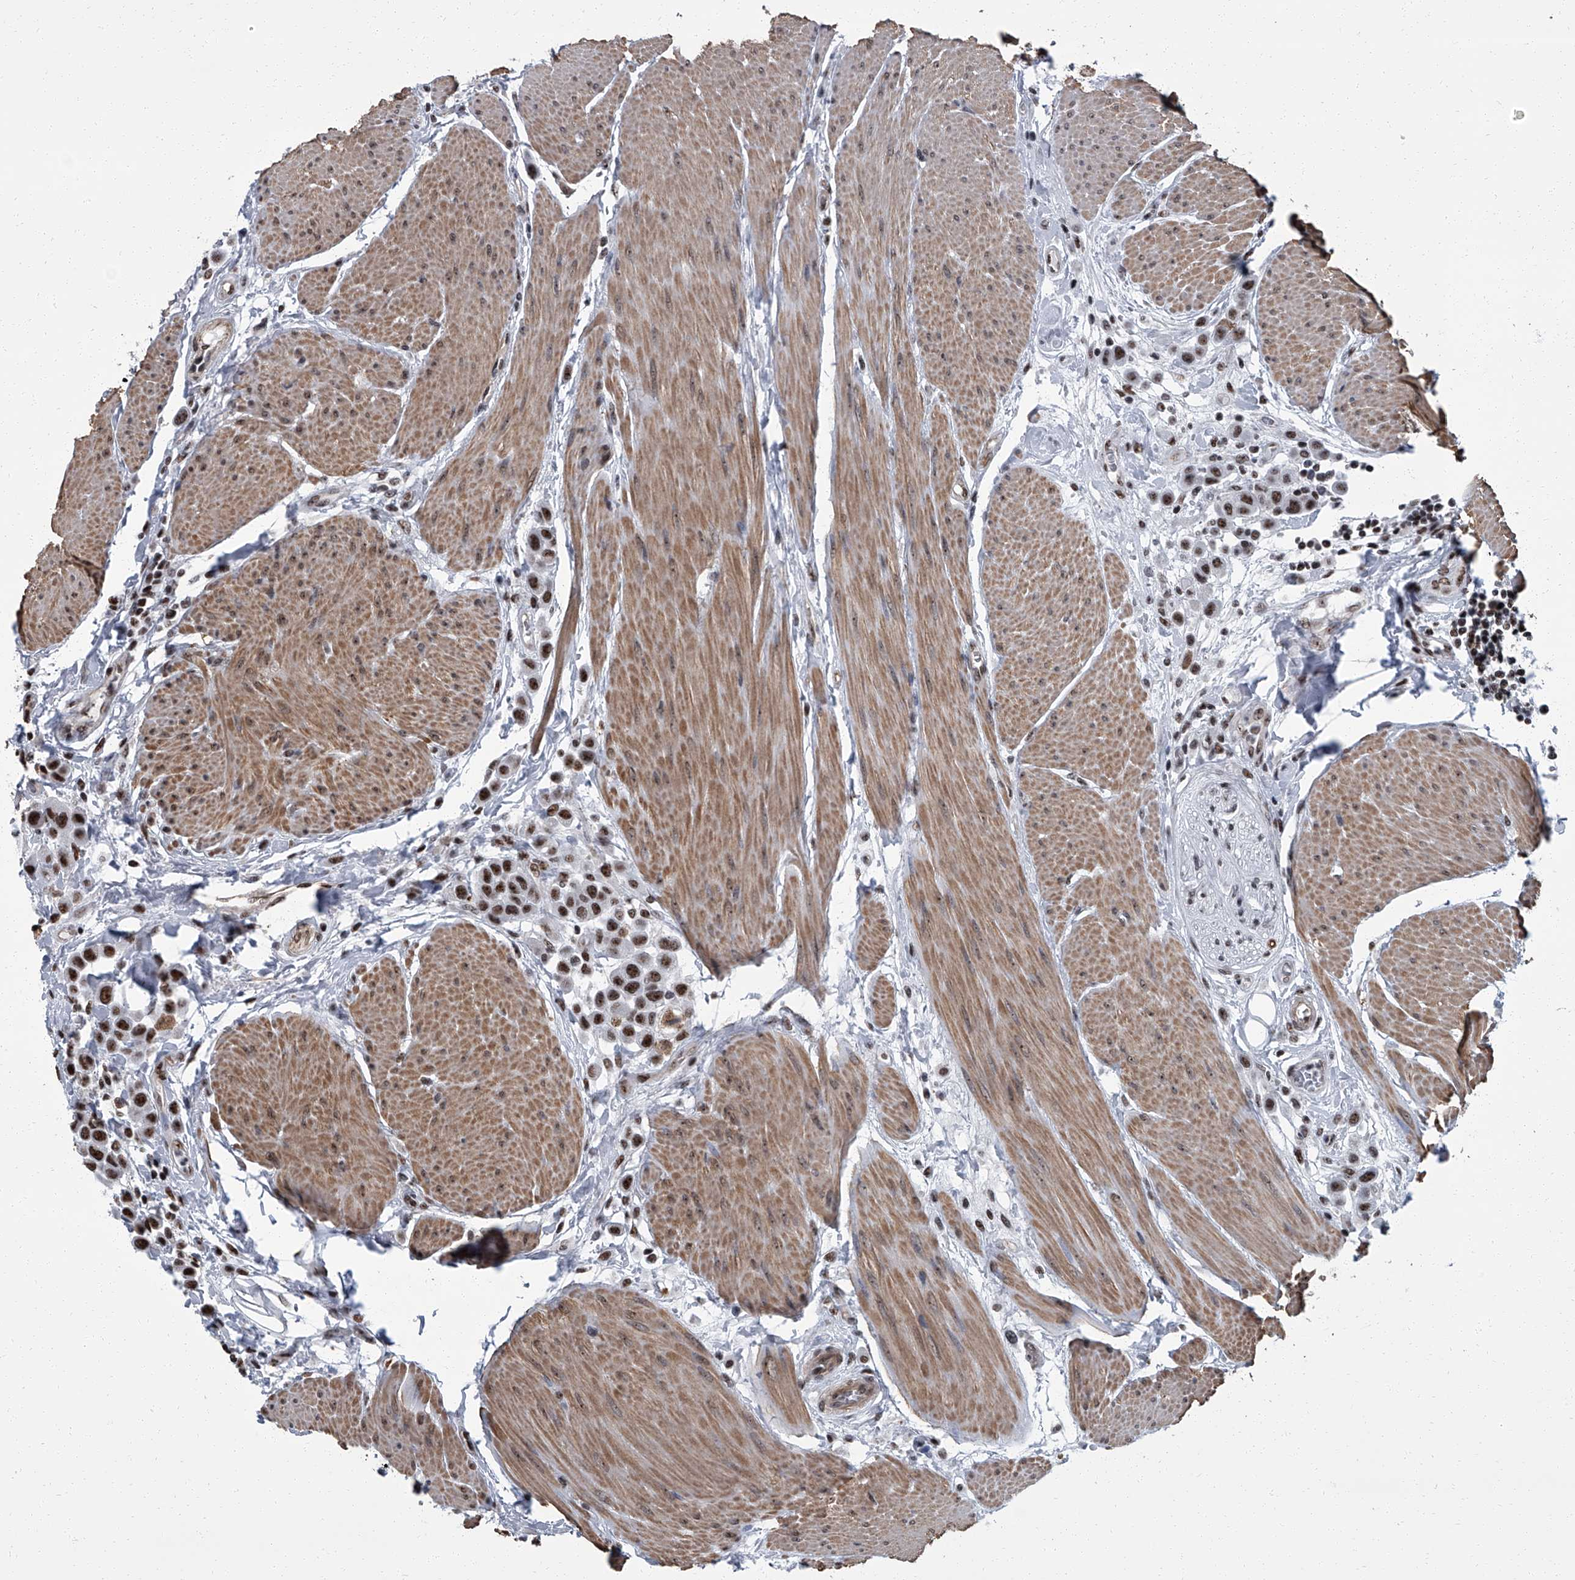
{"staining": {"intensity": "moderate", "quantity": ">75%", "location": "nuclear"}, "tissue": "urothelial cancer", "cell_type": "Tumor cells", "image_type": "cancer", "snomed": [{"axis": "morphology", "description": "Urothelial carcinoma, High grade"}, {"axis": "topography", "description": "Urinary bladder"}], "caption": "This histopathology image exhibits immunohistochemistry staining of urothelial cancer, with medium moderate nuclear staining in approximately >75% of tumor cells.", "gene": "ZNF518B", "patient": {"sex": "male", "age": 50}}